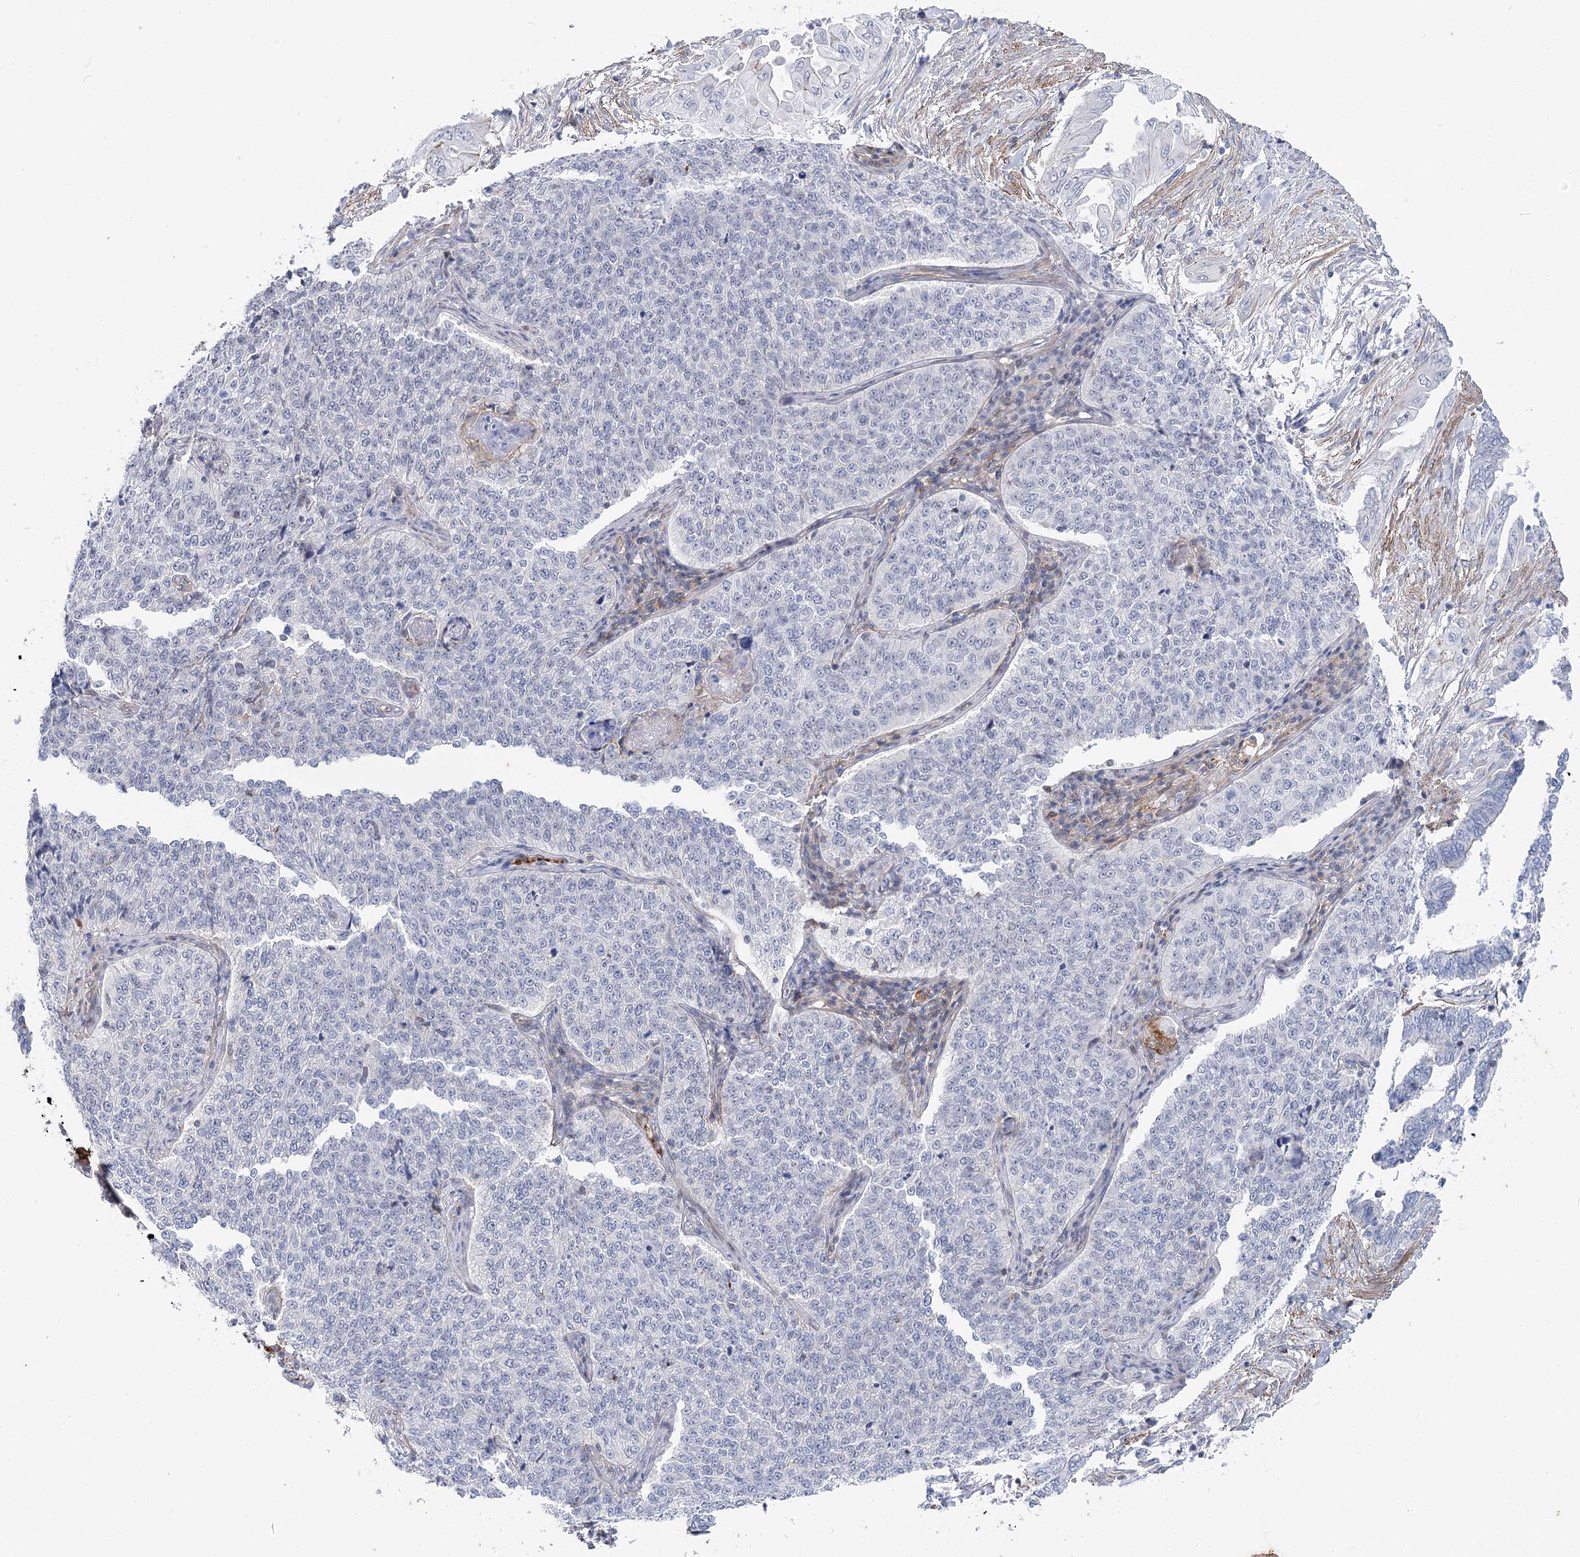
{"staining": {"intensity": "negative", "quantity": "none", "location": "none"}, "tissue": "cervical cancer", "cell_type": "Tumor cells", "image_type": "cancer", "snomed": [{"axis": "morphology", "description": "Squamous cell carcinoma, NOS"}, {"axis": "topography", "description": "Cervix"}], "caption": "A micrograph of cervical squamous cell carcinoma stained for a protein demonstrates no brown staining in tumor cells.", "gene": "AGXT2", "patient": {"sex": "female", "age": 35}}